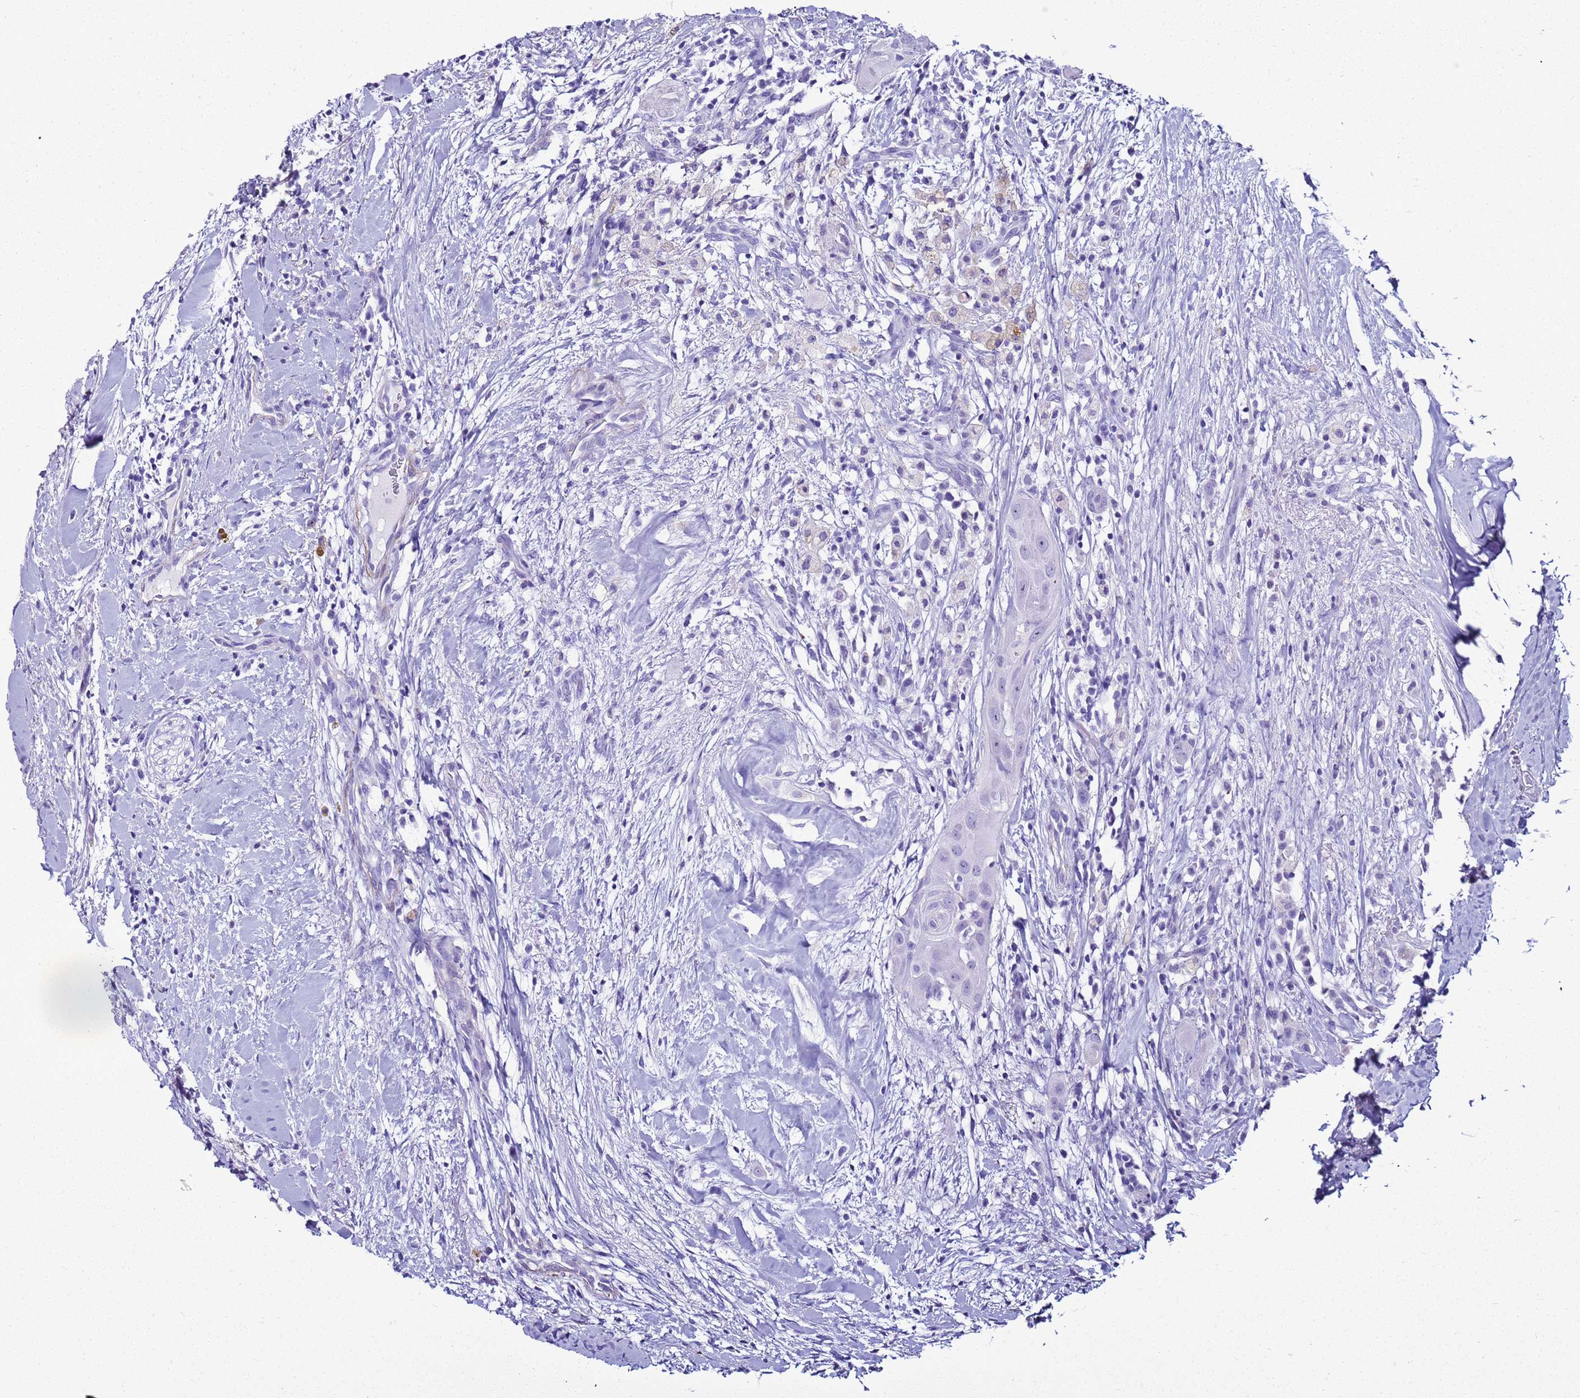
{"staining": {"intensity": "negative", "quantity": "none", "location": "none"}, "tissue": "thyroid cancer", "cell_type": "Tumor cells", "image_type": "cancer", "snomed": [{"axis": "morphology", "description": "Normal tissue, NOS"}, {"axis": "morphology", "description": "Papillary adenocarcinoma, NOS"}, {"axis": "topography", "description": "Thyroid gland"}], "caption": "Tumor cells show no significant protein positivity in thyroid cancer.", "gene": "LCMT1", "patient": {"sex": "female", "age": 59}}